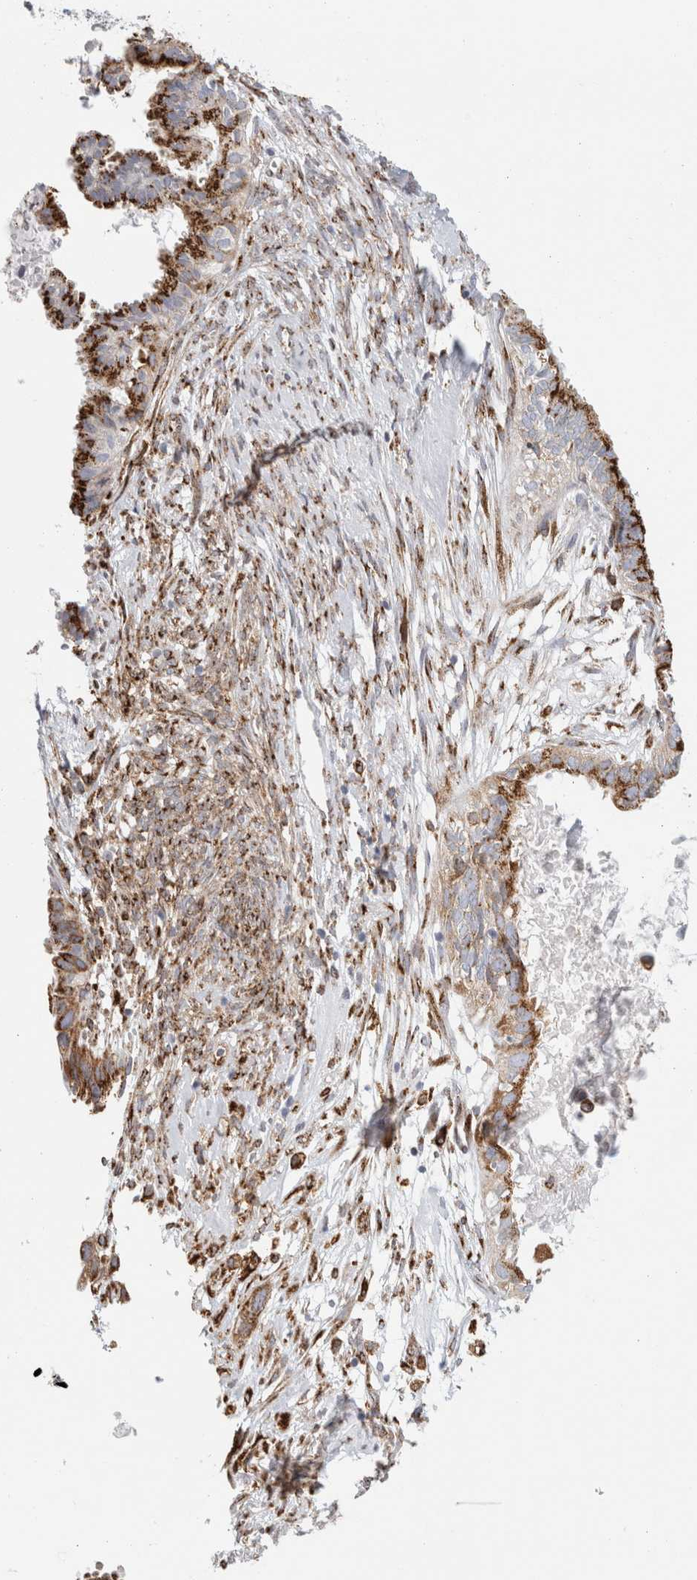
{"staining": {"intensity": "moderate", "quantity": ">75%", "location": "cytoplasmic/membranous"}, "tissue": "cervical cancer", "cell_type": "Tumor cells", "image_type": "cancer", "snomed": [{"axis": "morphology", "description": "Normal tissue, NOS"}, {"axis": "morphology", "description": "Adenocarcinoma, NOS"}, {"axis": "topography", "description": "Cervix"}, {"axis": "topography", "description": "Endometrium"}], "caption": "A photomicrograph of human cervical adenocarcinoma stained for a protein shows moderate cytoplasmic/membranous brown staining in tumor cells. Nuclei are stained in blue.", "gene": "MCFD2", "patient": {"sex": "female", "age": 86}}